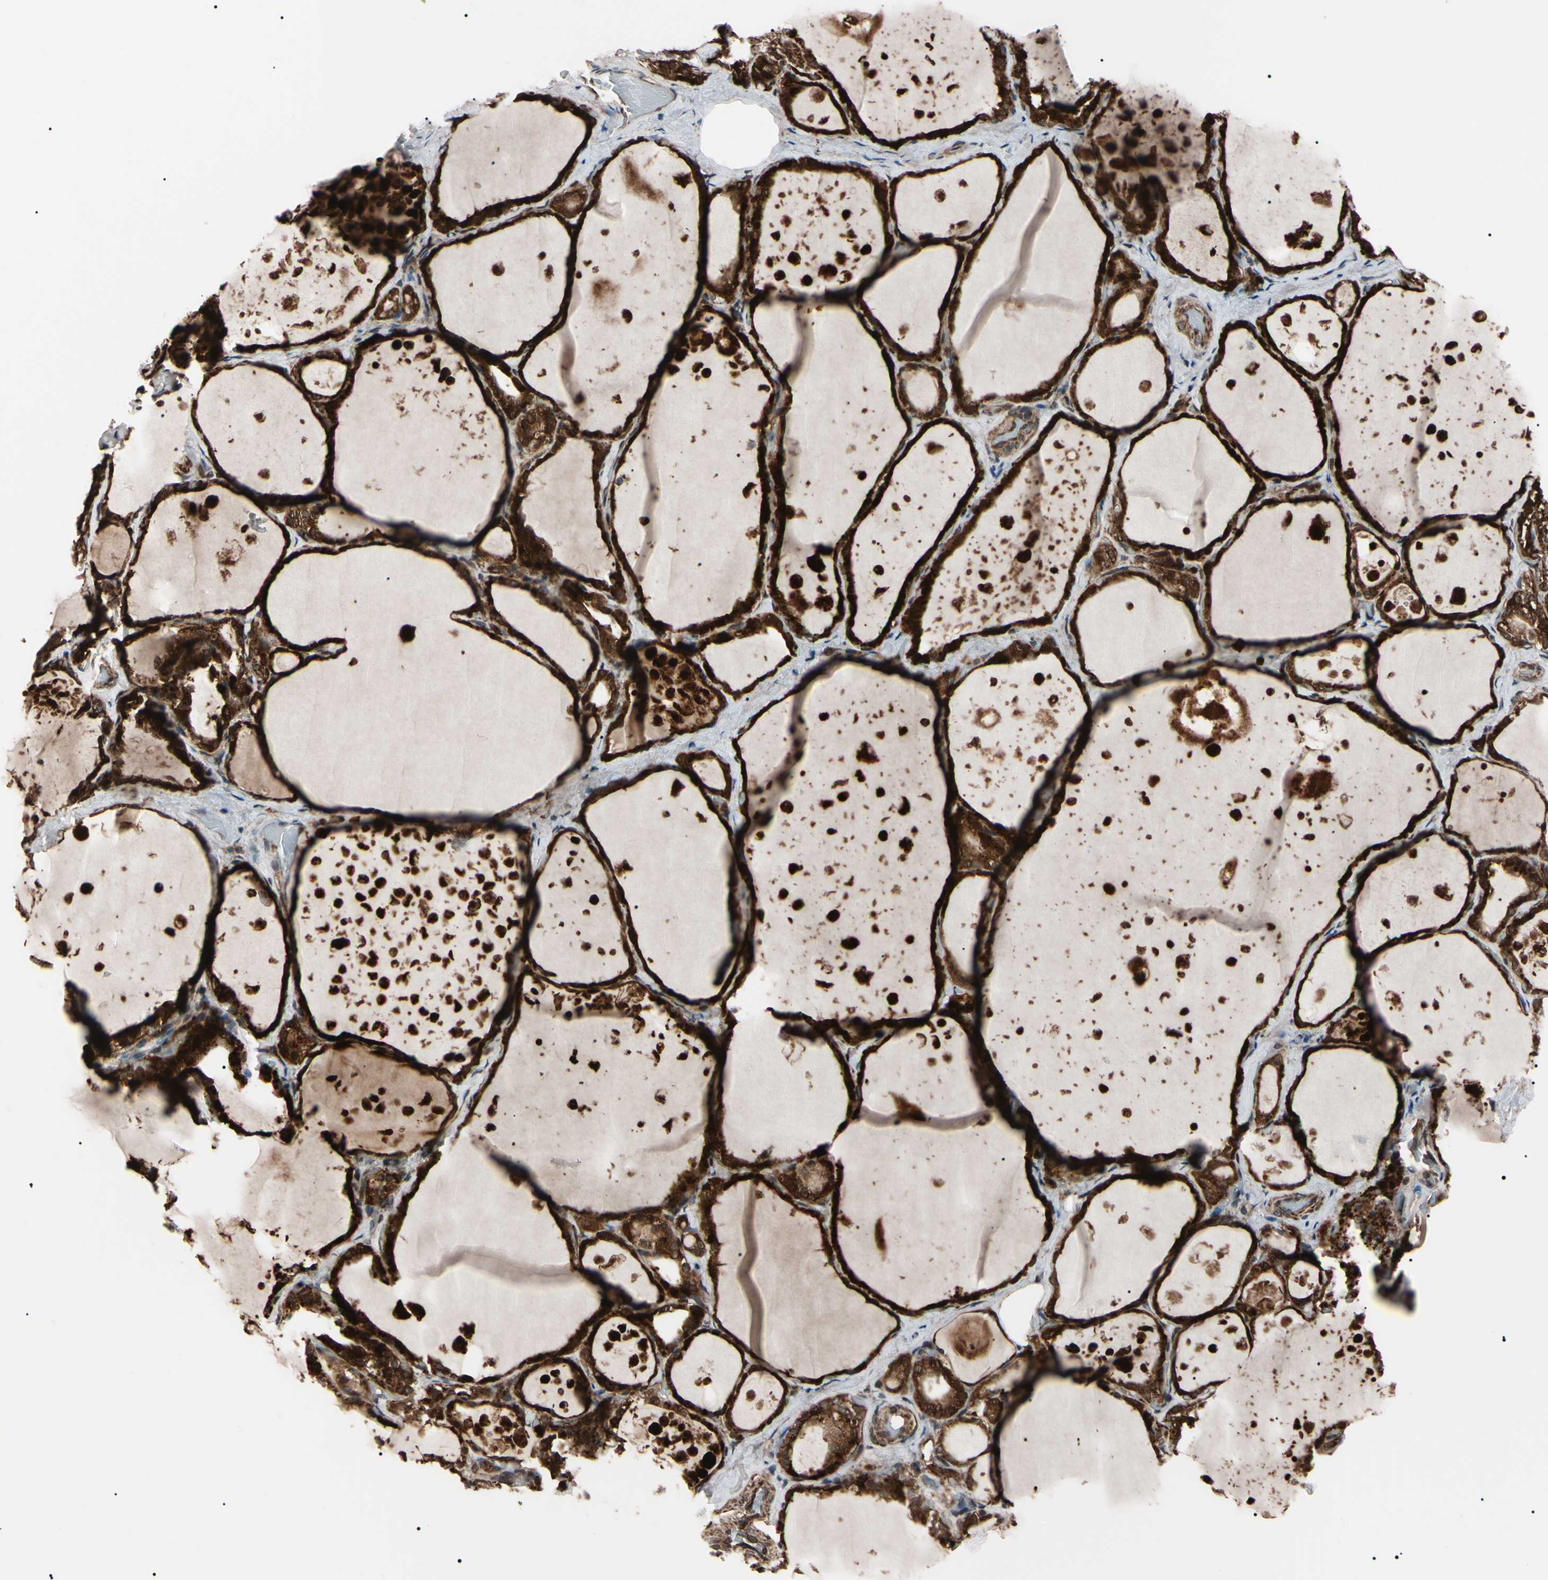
{"staining": {"intensity": "strong", "quantity": ">75%", "location": "cytoplasmic/membranous"}, "tissue": "thyroid gland", "cell_type": "Glandular cells", "image_type": "normal", "snomed": [{"axis": "morphology", "description": "Normal tissue, NOS"}, {"axis": "topography", "description": "Thyroid gland"}], "caption": "IHC (DAB) staining of unremarkable thyroid gland displays strong cytoplasmic/membranous protein staining in about >75% of glandular cells.", "gene": "GUCY1B1", "patient": {"sex": "male", "age": 61}}